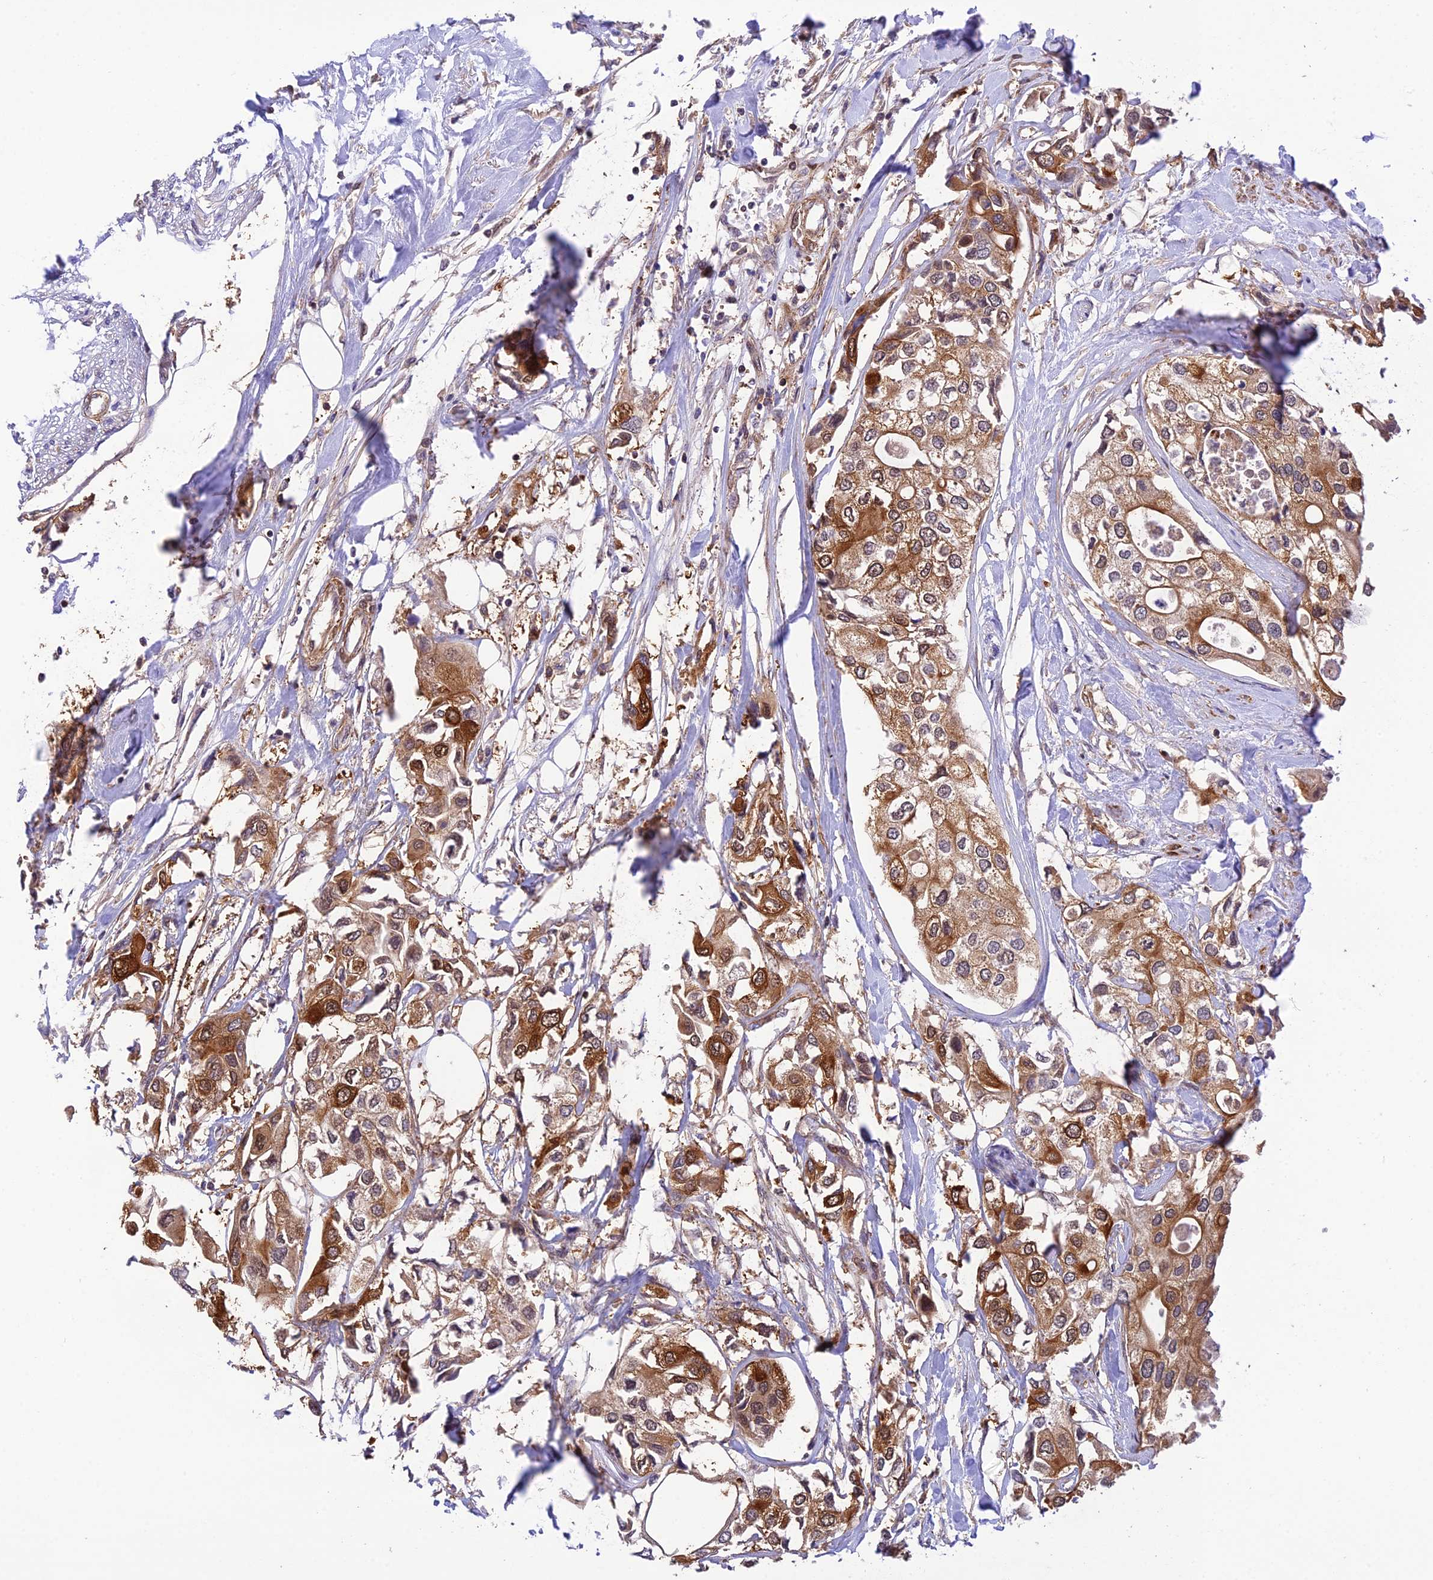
{"staining": {"intensity": "moderate", "quantity": ">75%", "location": "cytoplasmic/membranous"}, "tissue": "urothelial cancer", "cell_type": "Tumor cells", "image_type": "cancer", "snomed": [{"axis": "morphology", "description": "Urothelial carcinoma, High grade"}, {"axis": "topography", "description": "Urinary bladder"}], "caption": "Urothelial cancer tissue reveals moderate cytoplasmic/membranous staining in about >75% of tumor cells", "gene": "EVI5L", "patient": {"sex": "male", "age": 64}}